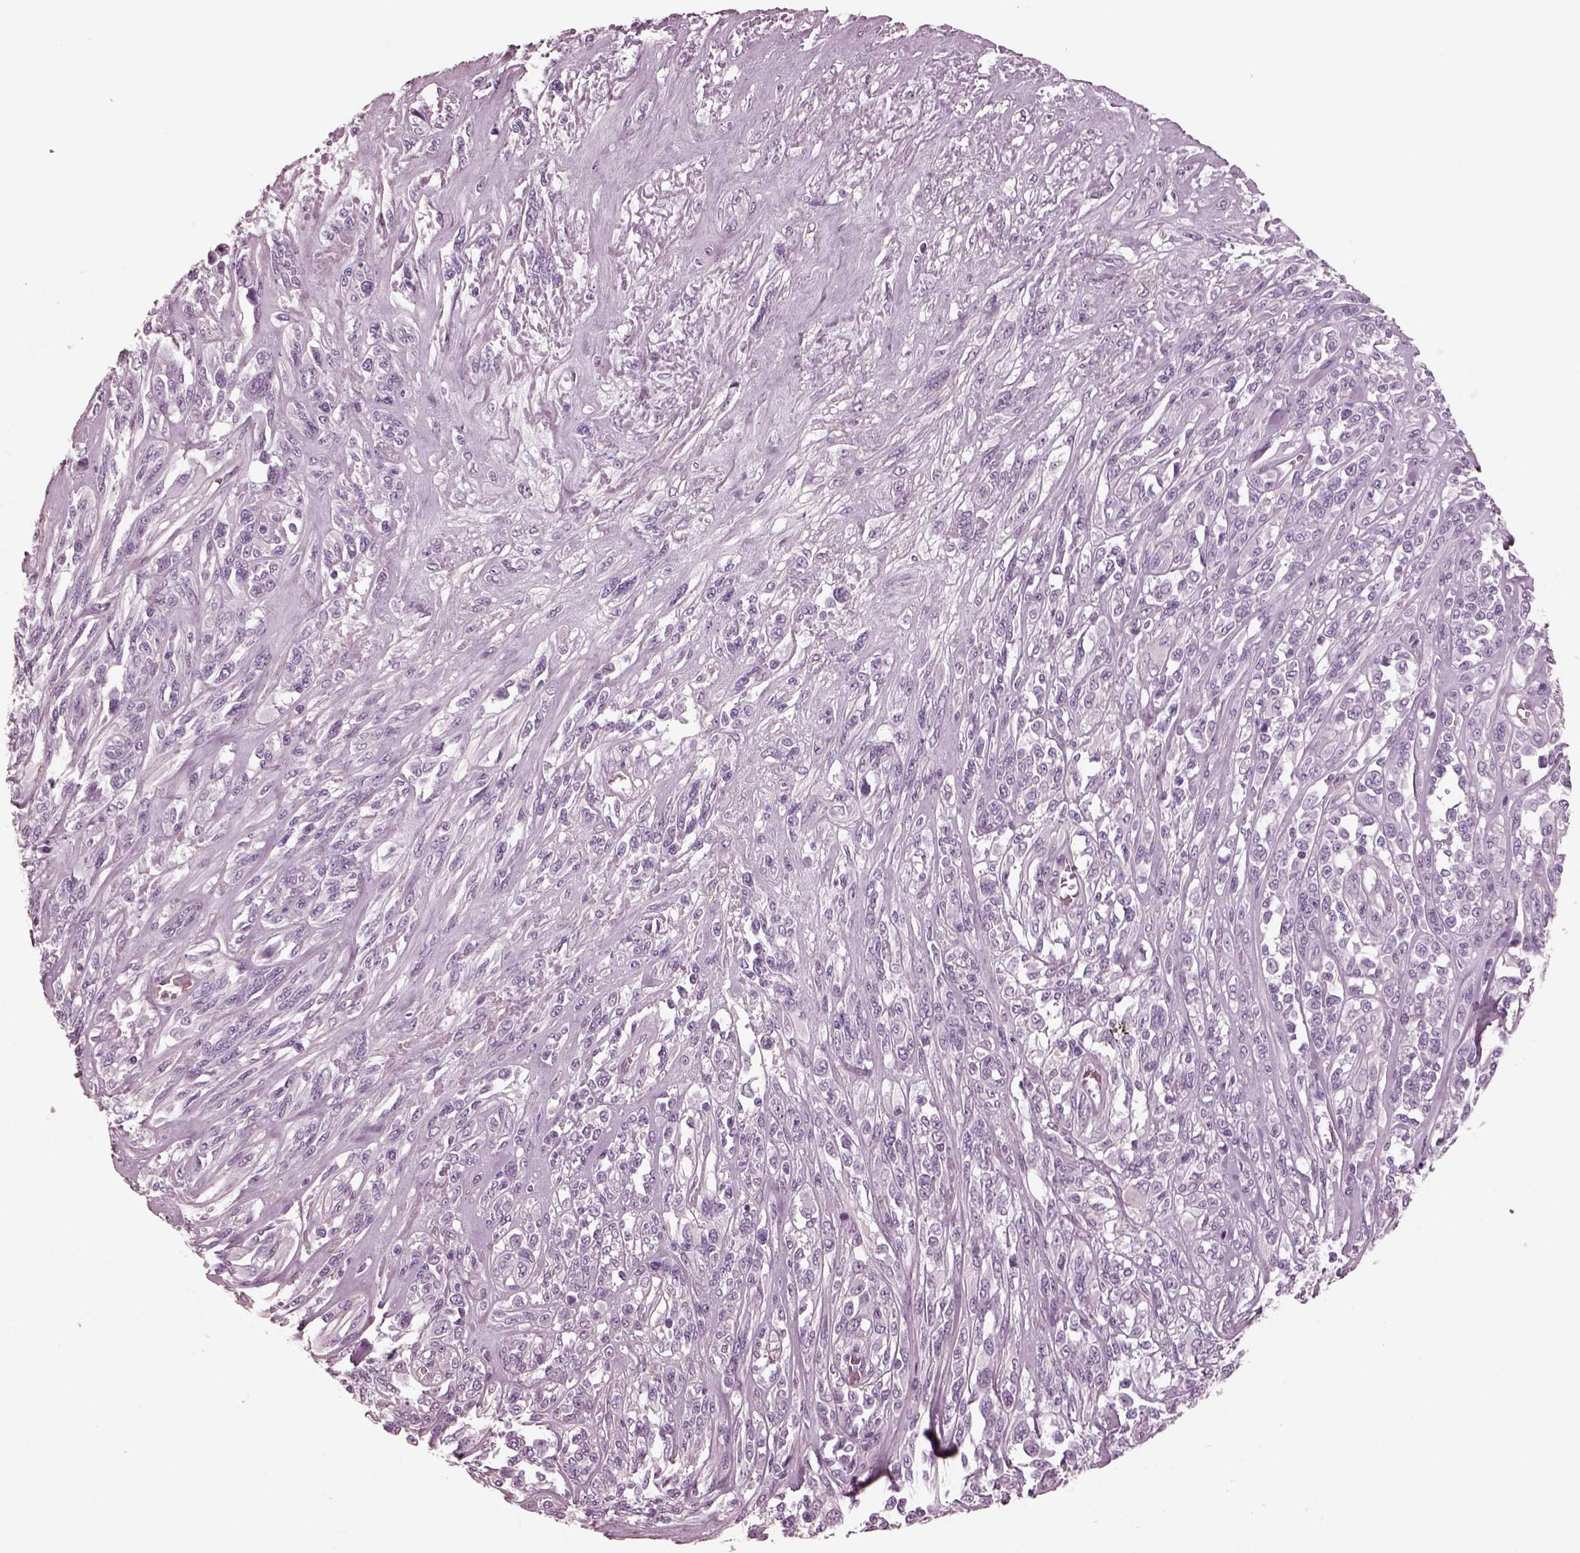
{"staining": {"intensity": "negative", "quantity": "none", "location": "none"}, "tissue": "melanoma", "cell_type": "Tumor cells", "image_type": "cancer", "snomed": [{"axis": "morphology", "description": "Malignant melanoma, NOS"}, {"axis": "topography", "description": "Skin"}], "caption": "This is a image of immunohistochemistry (IHC) staining of malignant melanoma, which shows no expression in tumor cells.", "gene": "CGA", "patient": {"sex": "female", "age": 91}}